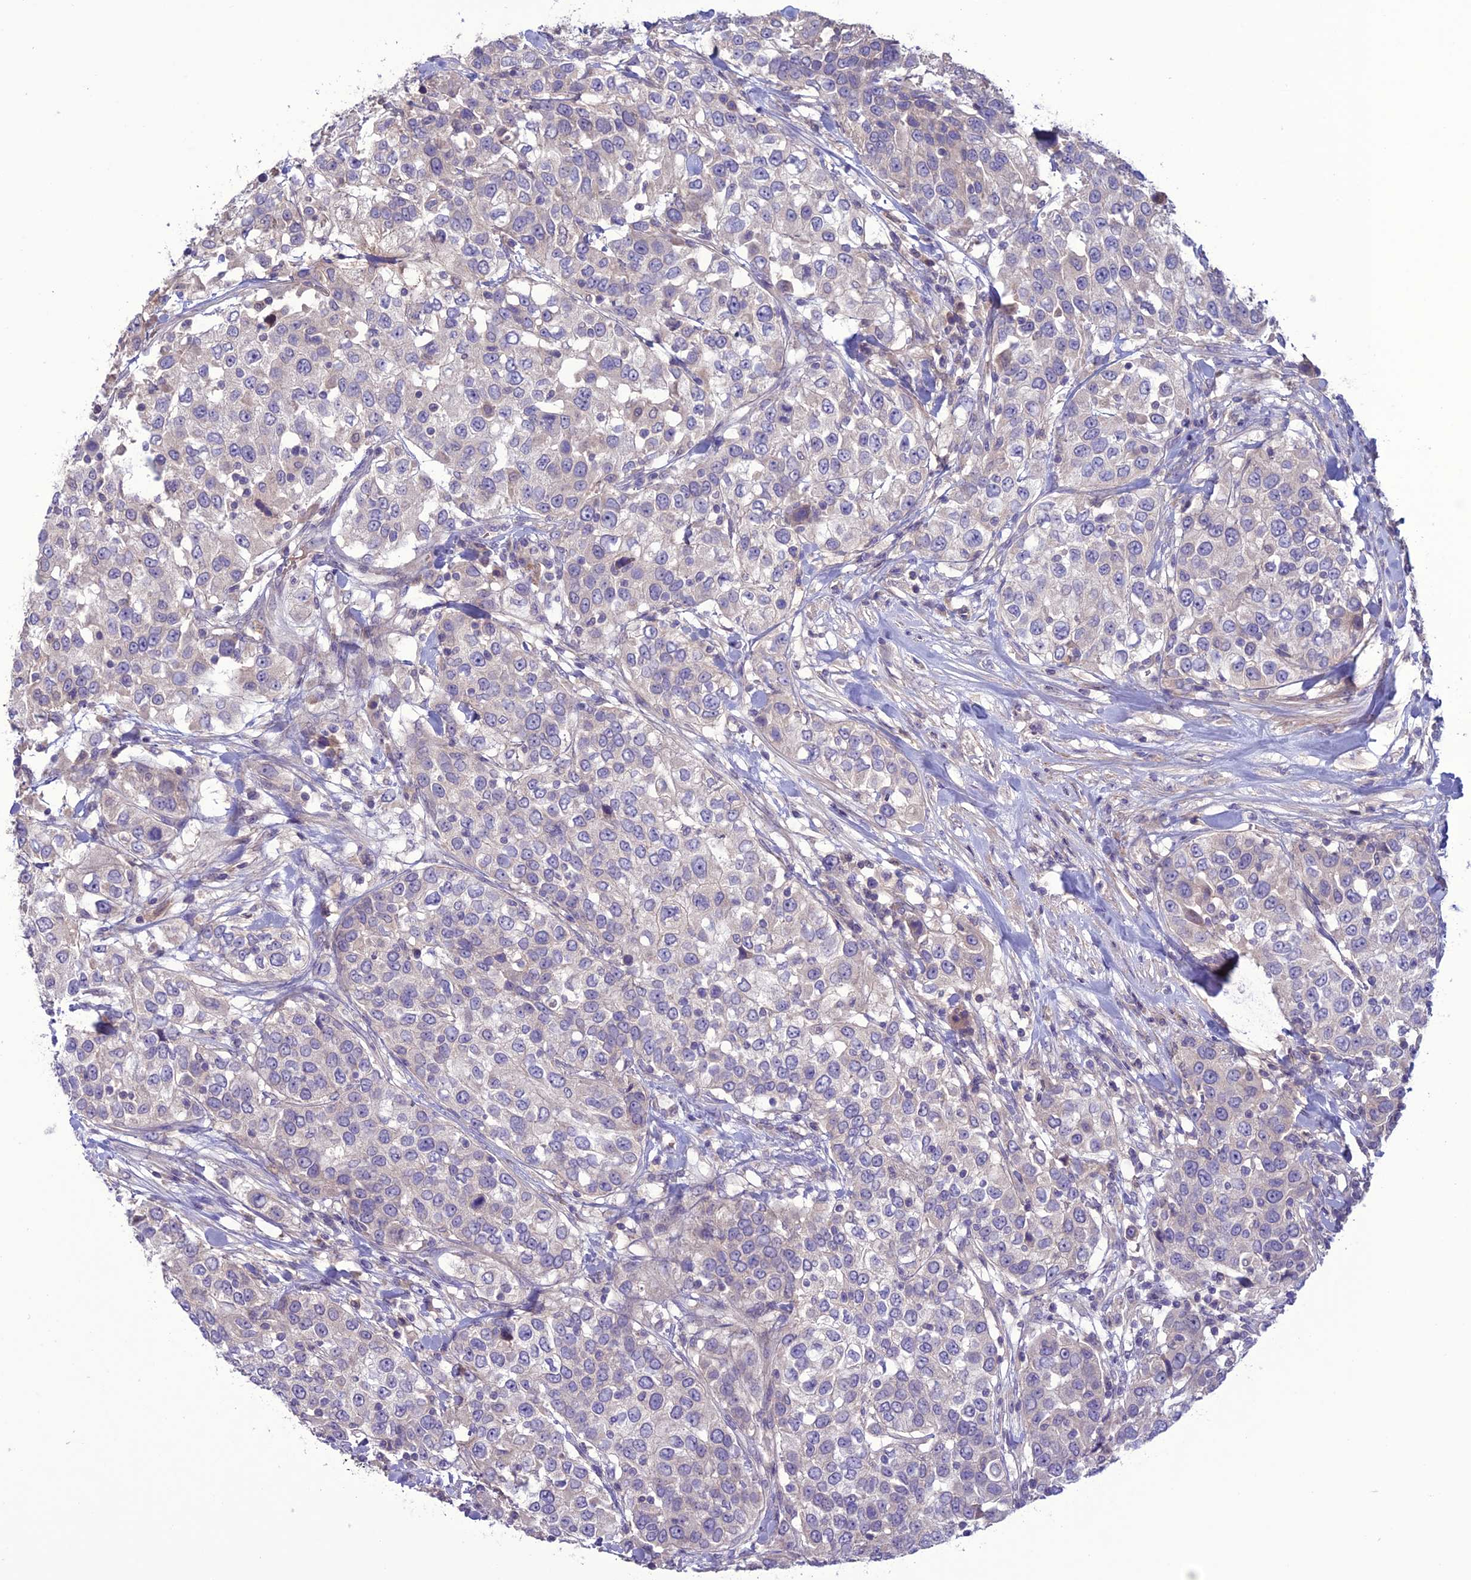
{"staining": {"intensity": "negative", "quantity": "none", "location": "none"}, "tissue": "urothelial cancer", "cell_type": "Tumor cells", "image_type": "cancer", "snomed": [{"axis": "morphology", "description": "Urothelial carcinoma, High grade"}, {"axis": "topography", "description": "Urinary bladder"}], "caption": "IHC photomicrograph of neoplastic tissue: urothelial carcinoma (high-grade) stained with DAB shows no significant protein staining in tumor cells.", "gene": "C2orf76", "patient": {"sex": "female", "age": 80}}